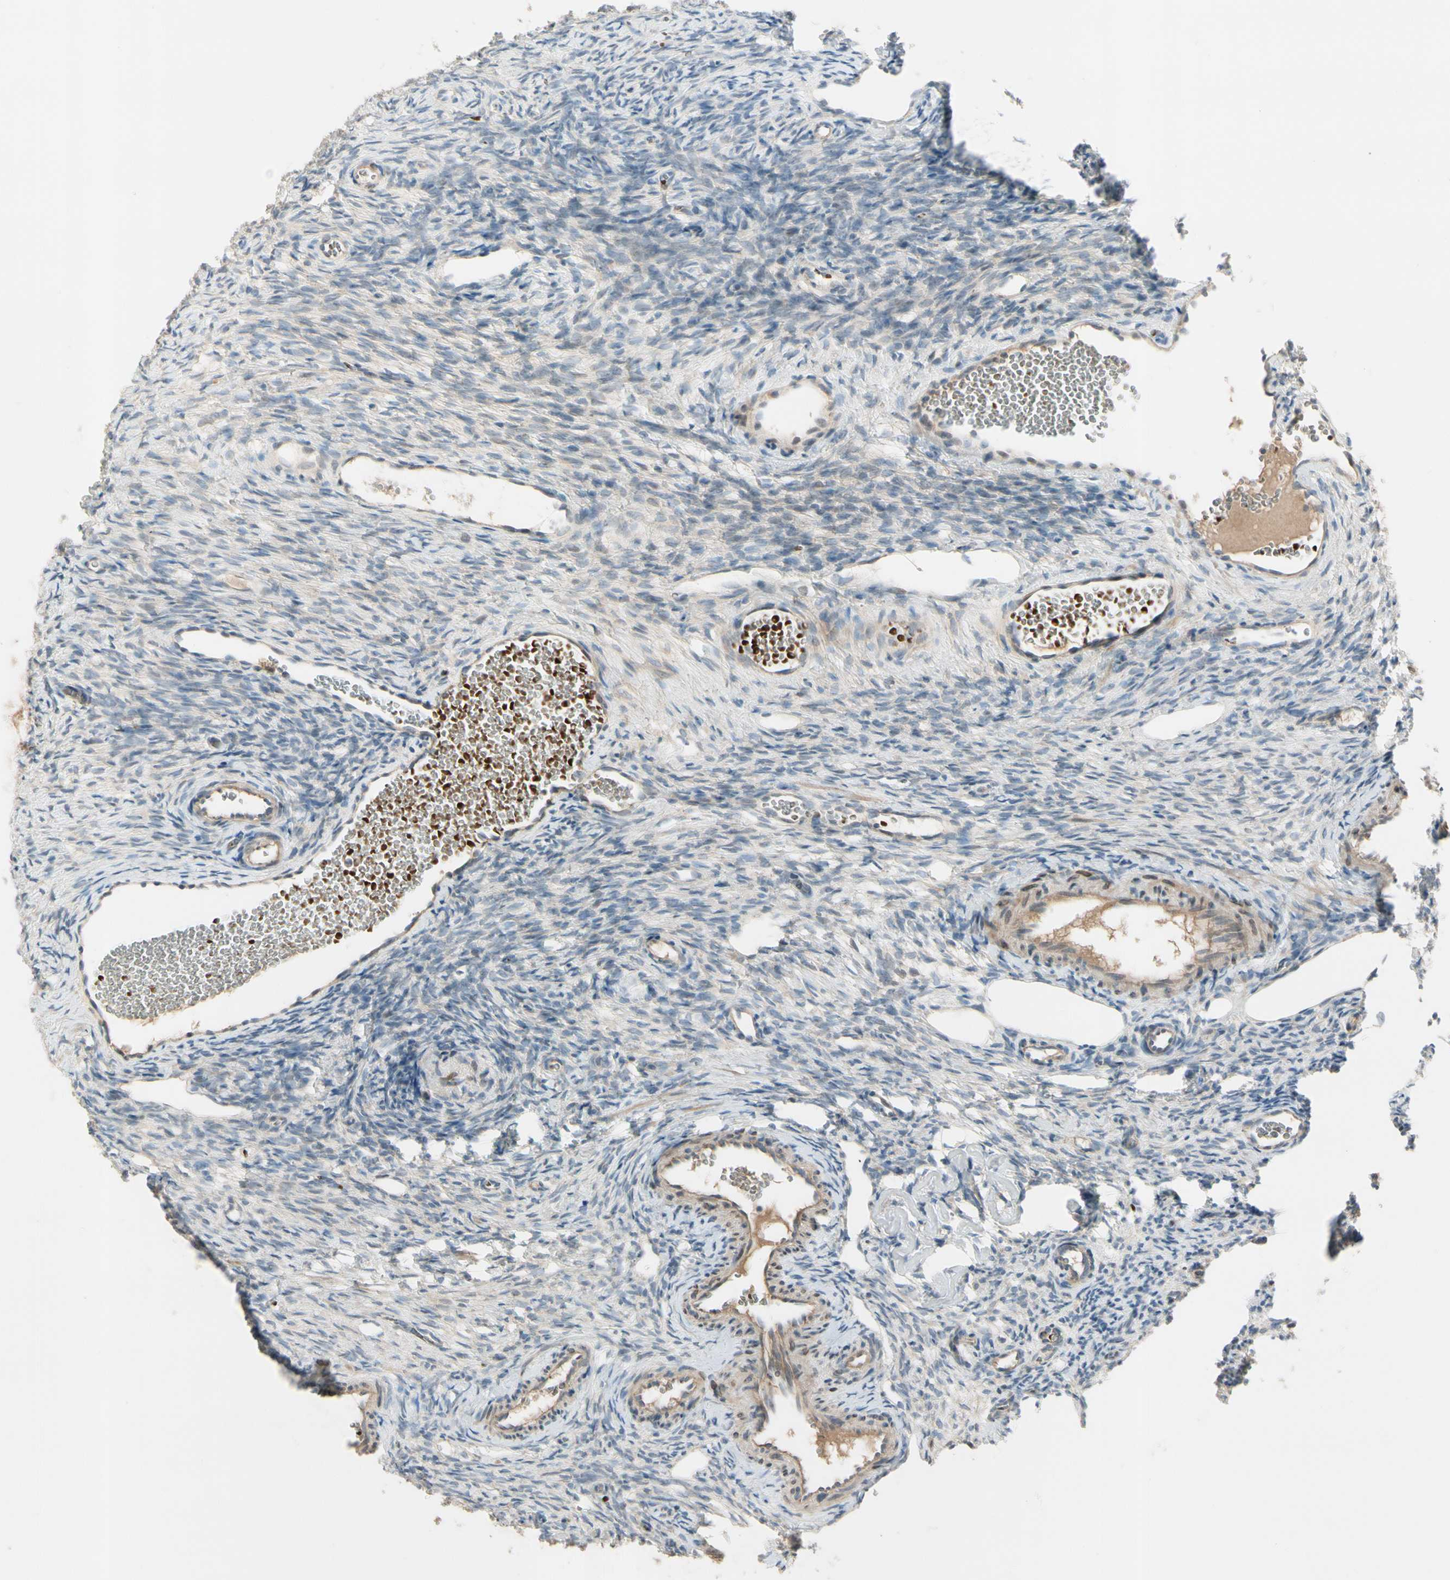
{"staining": {"intensity": "negative", "quantity": "none", "location": "none"}, "tissue": "ovary", "cell_type": "Follicle cells", "image_type": "normal", "snomed": [{"axis": "morphology", "description": "Normal tissue, NOS"}, {"axis": "topography", "description": "Ovary"}], "caption": "A high-resolution photomicrograph shows immunohistochemistry (IHC) staining of normal ovary, which reveals no significant expression in follicle cells.", "gene": "PPP3CB", "patient": {"sex": "female", "age": 35}}